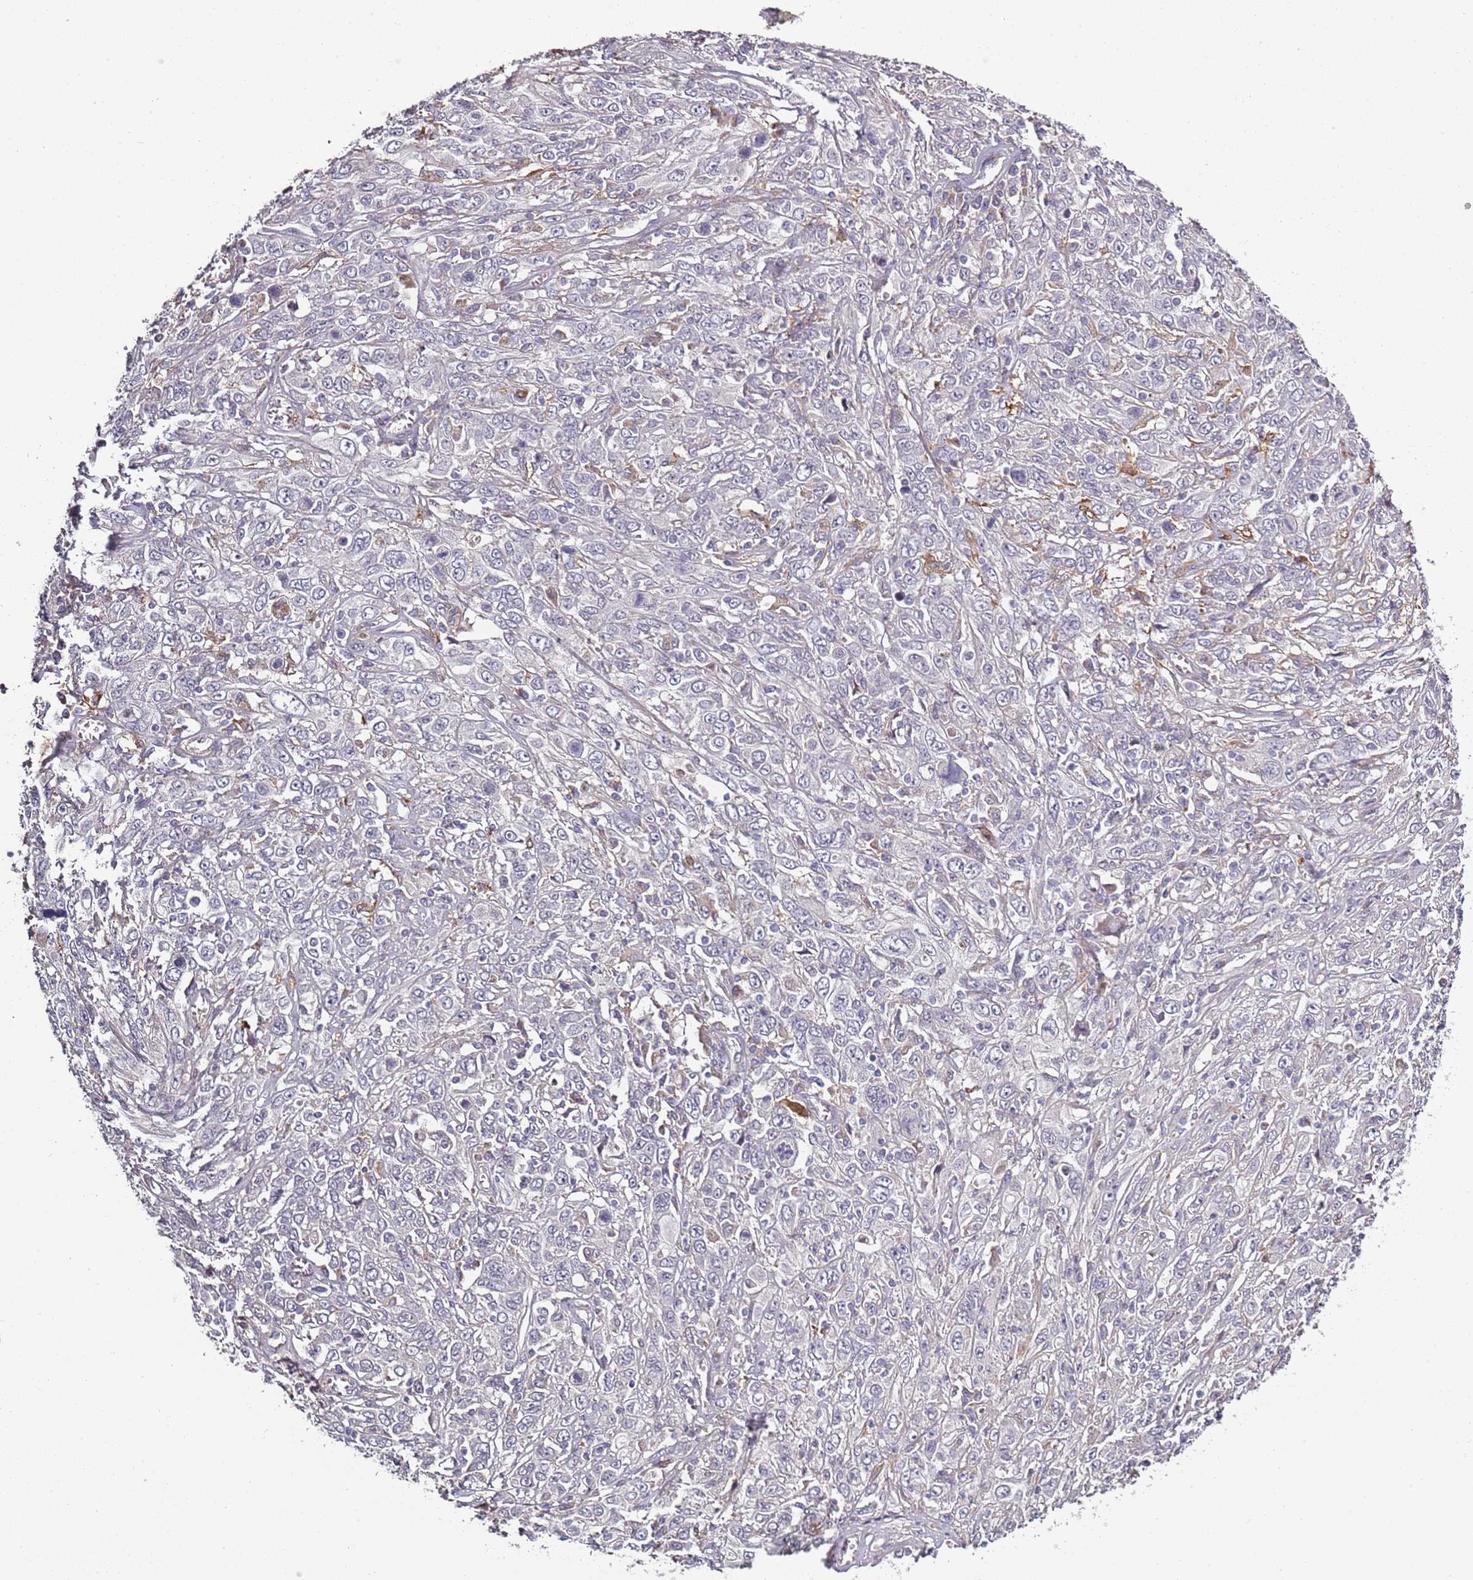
{"staining": {"intensity": "negative", "quantity": "none", "location": "none"}, "tissue": "cervical cancer", "cell_type": "Tumor cells", "image_type": "cancer", "snomed": [{"axis": "morphology", "description": "Squamous cell carcinoma, NOS"}, {"axis": "topography", "description": "Cervix"}], "caption": "The image shows no significant positivity in tumor cells of cervical cancer.", "gene": "CC2D2B", "patient": {"sex": "female", "age": 46}}